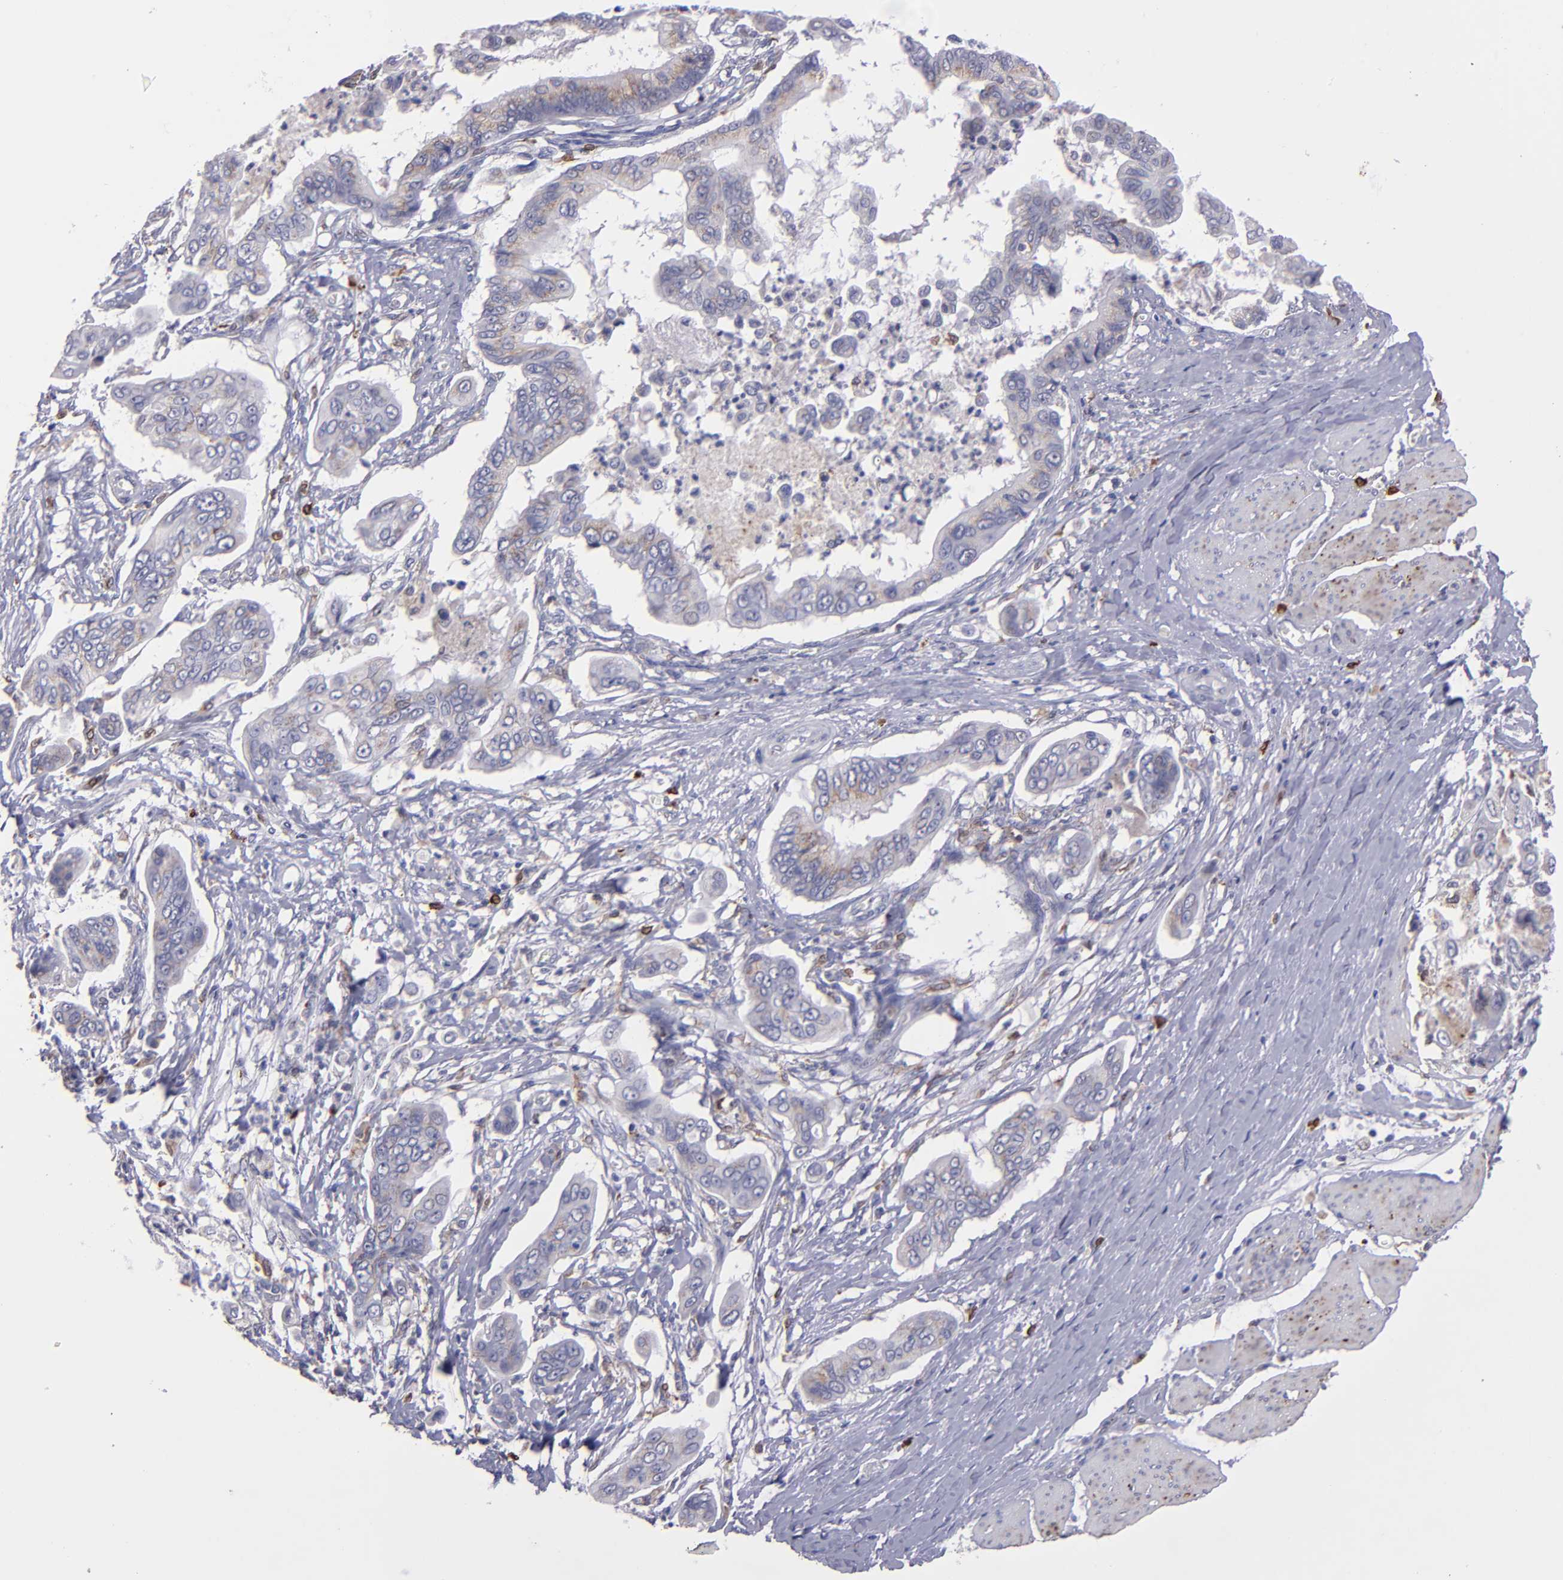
{"staining": {"intensity": "weak", "quantity": "25%-75%", "location": "cytoplasmic/membranous"}, "tissue": "stomach cancer", "cell_type": "Tumor cells", "image_type": "cancer", "snomed": [{"axis": "morphology", "description": "Adenocarcinoma, NOS"}, {"axis": "topography", "description": "Stomach, upper"}], "caption": "Adenocarcinoma (stomach) stained with IHC demonstrates weak cytoplasmic/membranous positivity in about 25%-75% of tumor cells.", "gene": "PTGS1", "patient": {"sex": "male", "age": 80}}